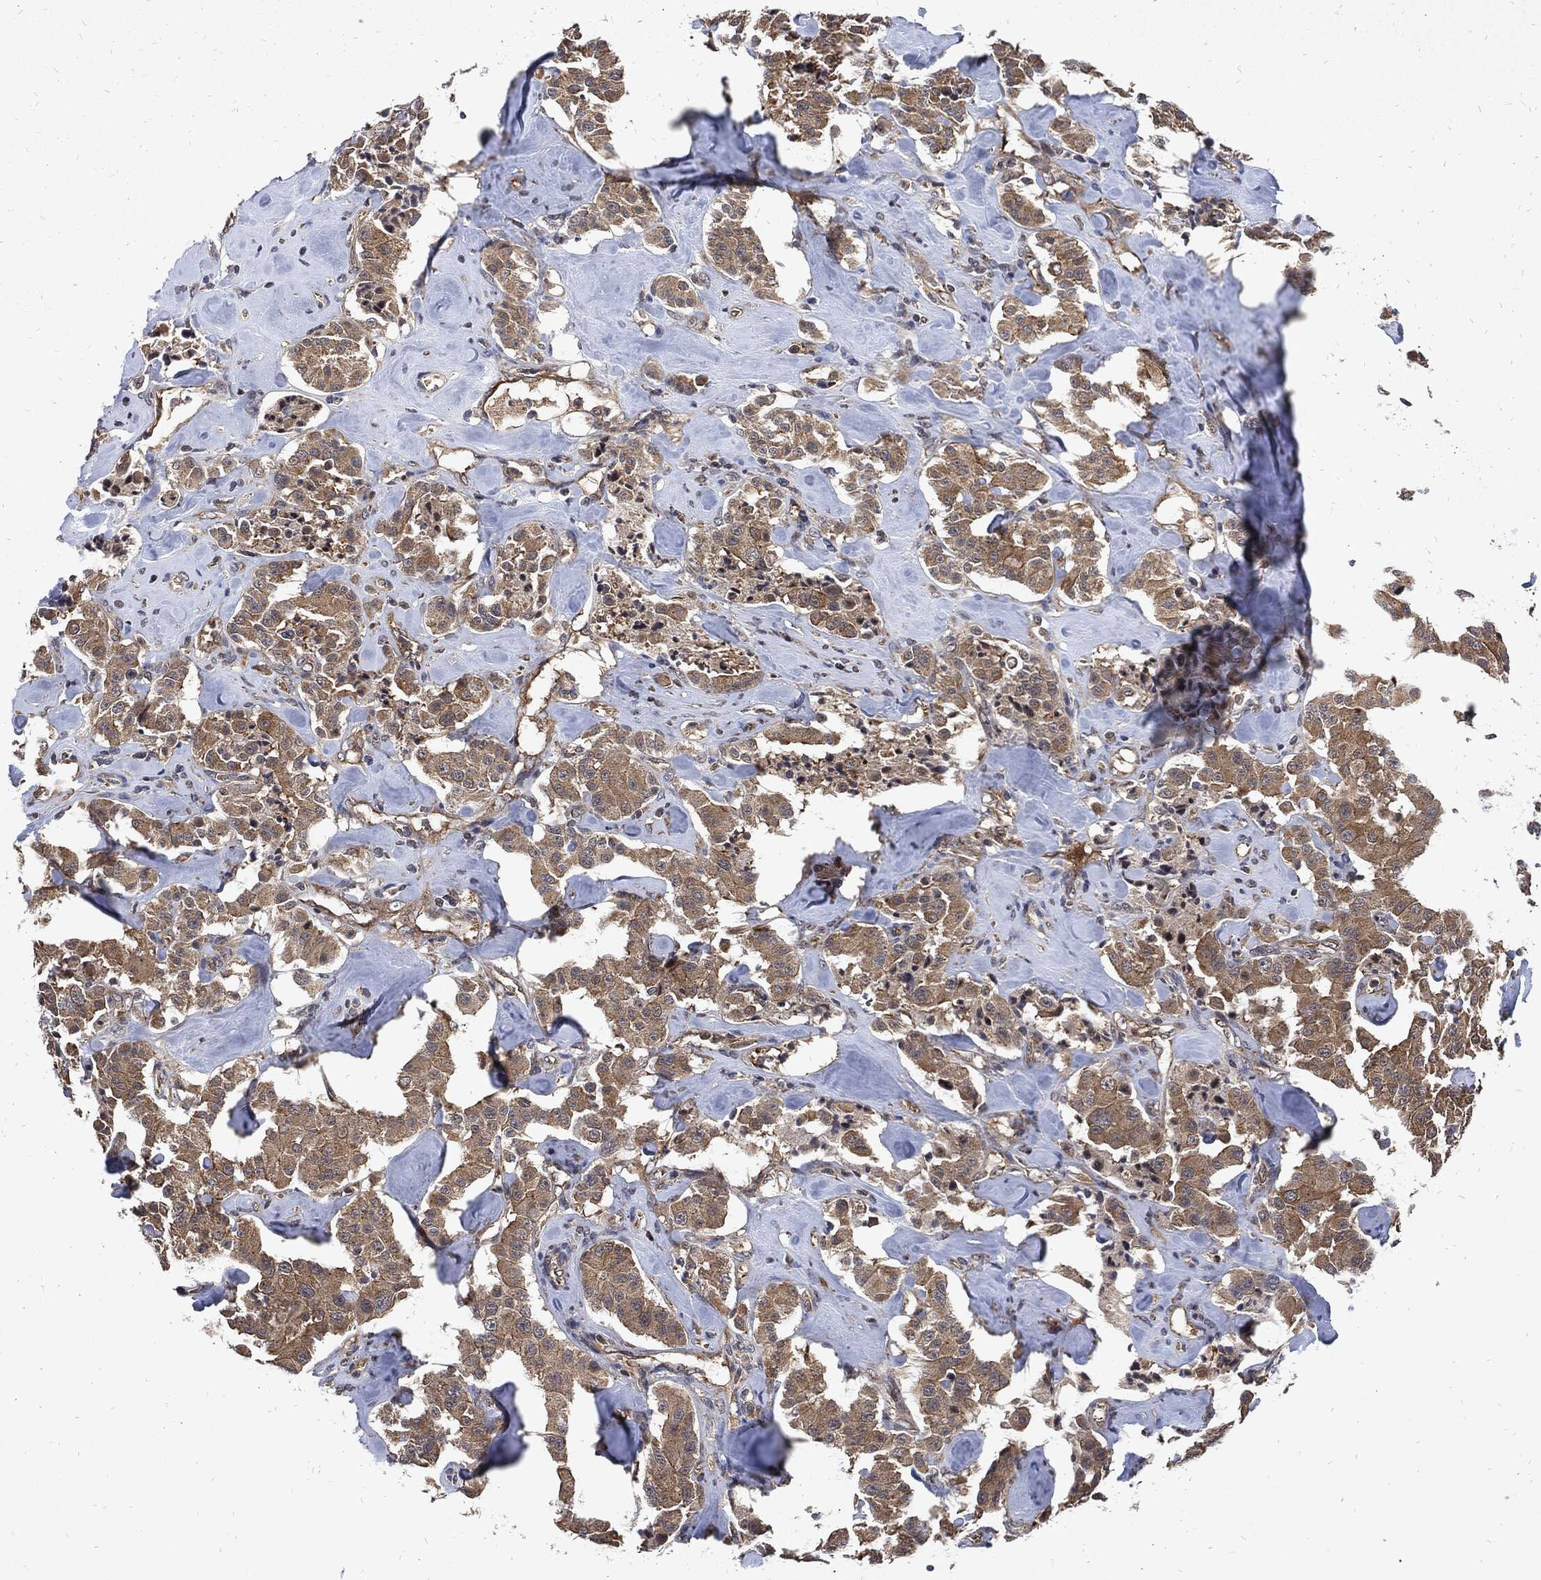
{"staining": {"intensity": "moderate", "quantity": ">75%", "location": "cytoplasmic/membranous"}, "tissue": "carcinoid", "cell_type": "Tumor cells", "image_type": "cancer", "snomed": [{"axis": "morphology", "description": "Carcinoid, malignant, NOS"}, {"axis": "topography", "description": "Pancreas"}], "caption": "Carcinoid stained for a protein (brown) exhibits moderate cytoplasmic/membranous positive expression in about >75% of tumor cells.", "gene": "DCTN1", "patient": {"sex": "male", "age": 41}}